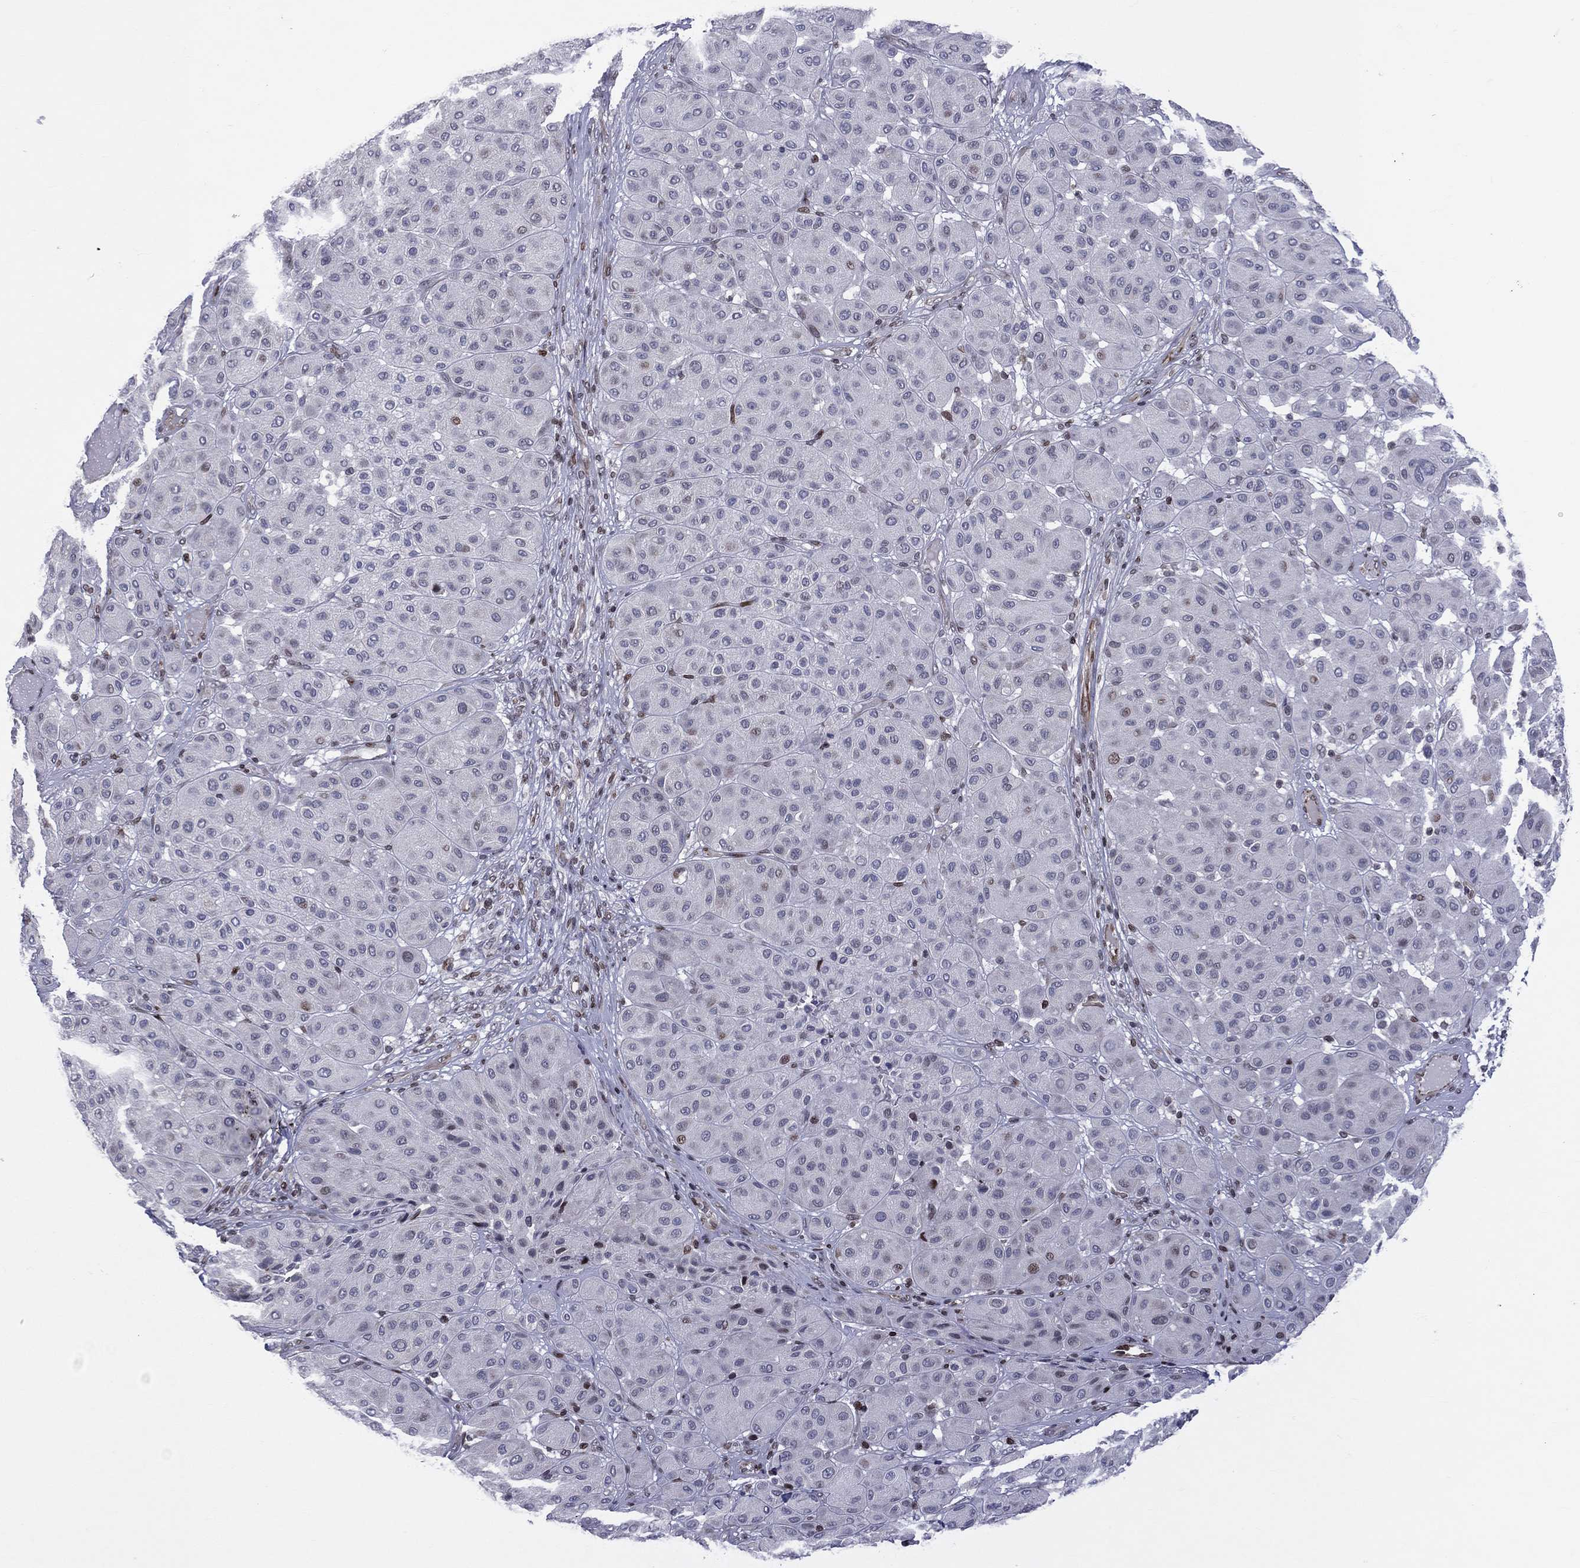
{"staining": {"intensity": "moderate", "quantity": "<25%", "location": "nuclear"}, "tissue": "melanoma", "cell_type": "Tumor cells", "image_type": "cancer", "snomed": [{"axis": "morphology", "description": "Malignant melanoma, Metastatic site"}, {"axis": "topography", "description": "Smooth muscle"}], "caption": "High-magnification brightfield microscopy of malignant melanoma (metastatic site) stained with DAB (brown) and counterstained with hematoxylin (blue). tumor cells exhibit moderate nuclear staining is identified in approximately<25% of cells. (Brightfield microscopy of DAB IHC at high magnification).", "gene": "DBF4B", "patient": {"sex": "male", "age": 41}}